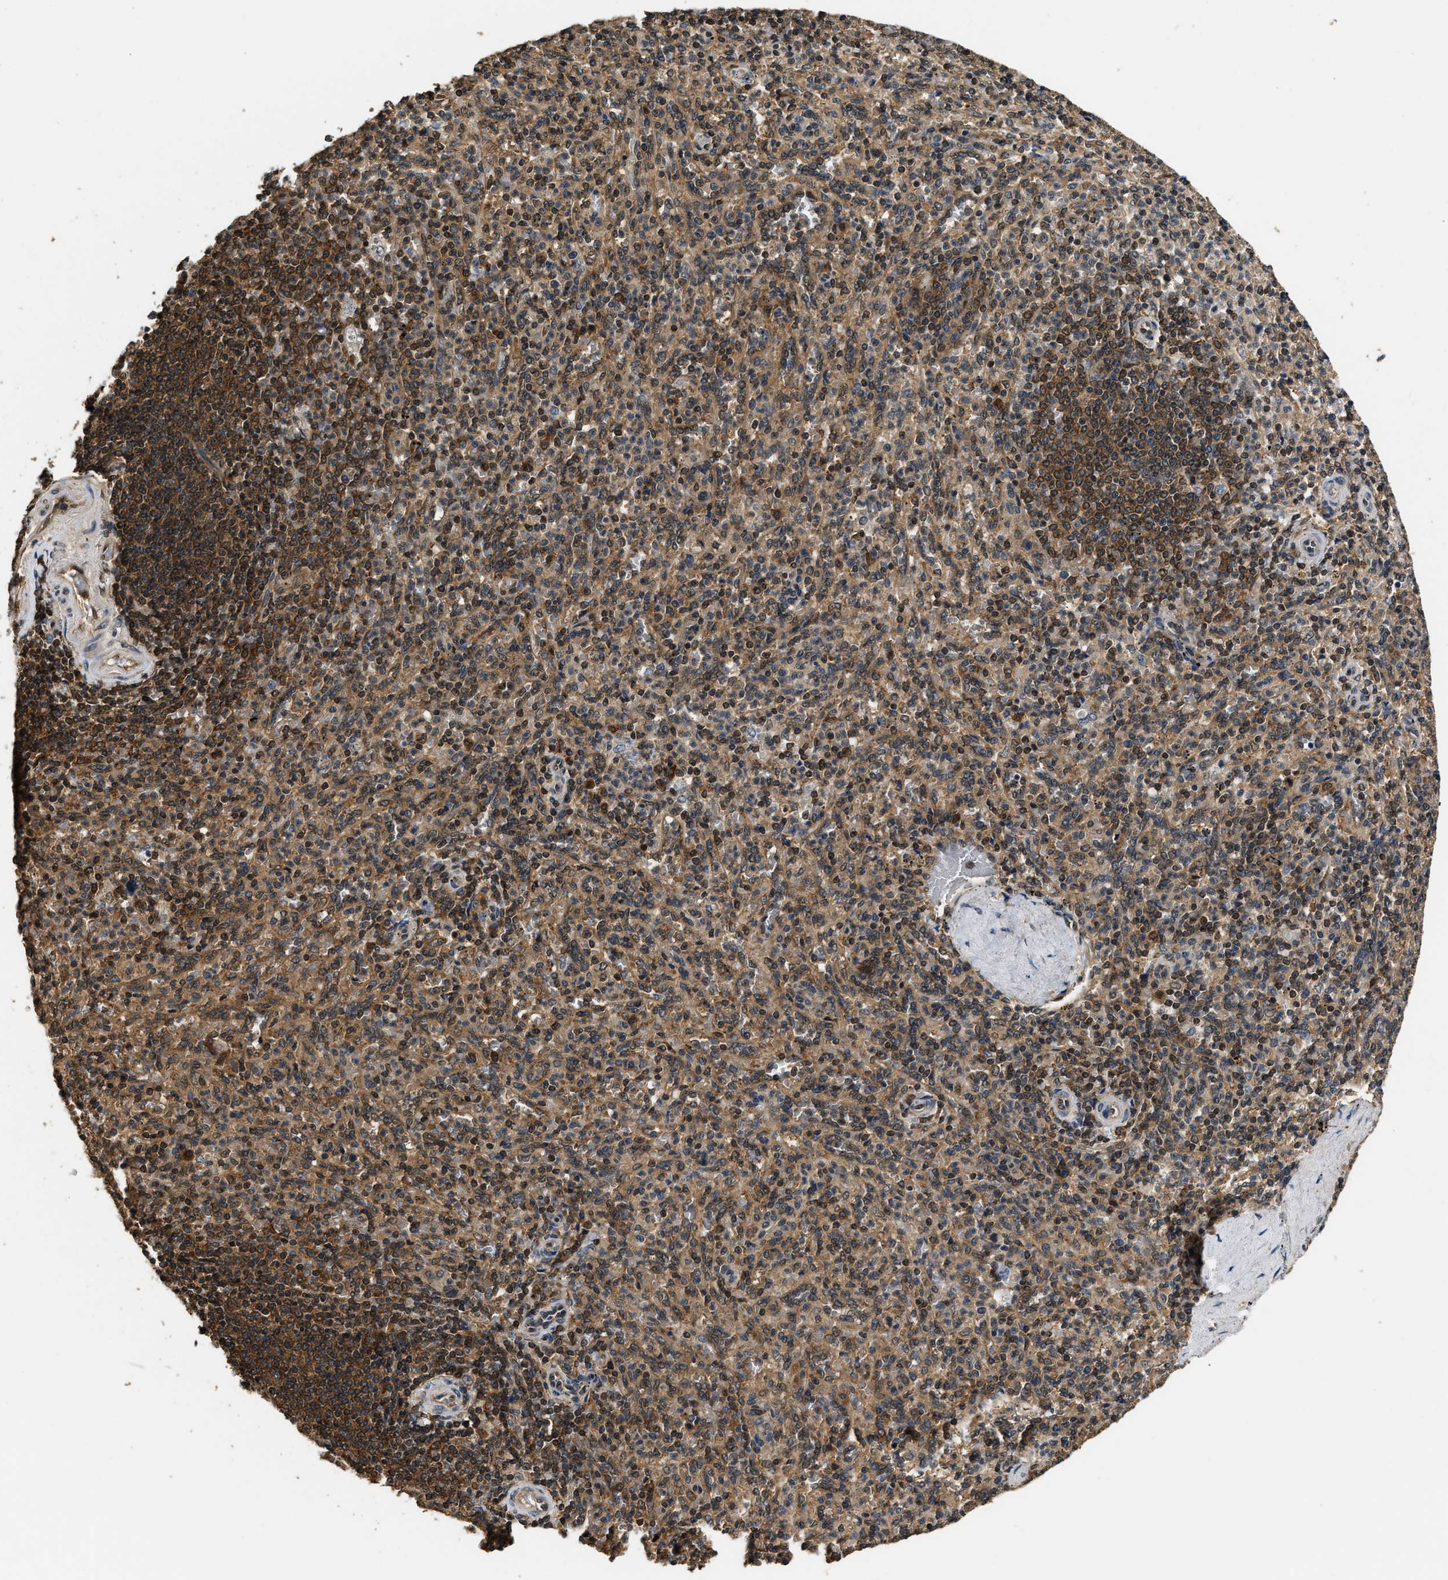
{"staining": {"intensity": "moderate", "quantity": ">75%", "location": "cytoplasmic/membranous"}, "tissue": "spleen", "cell_type": "Cells in red pulp", "image_type": "normal", "snomed": [{"axis": "morphology", "description": "Normal tissue, NOS"}, {"axis": "topography", "description": "Spleen"}], "caption": "Cells in red pulp exhibit medium levels of moderate cytoplasmic/membranous expression in approximately >75% of cells in normal human spleen. The staining is performed using DAB brown chromogen to label protein expression. The nuclei are counter-stained blue using hematoxylin.", "gene": "DNAJC2", "patient": {"sex": "male", "age": 36}}